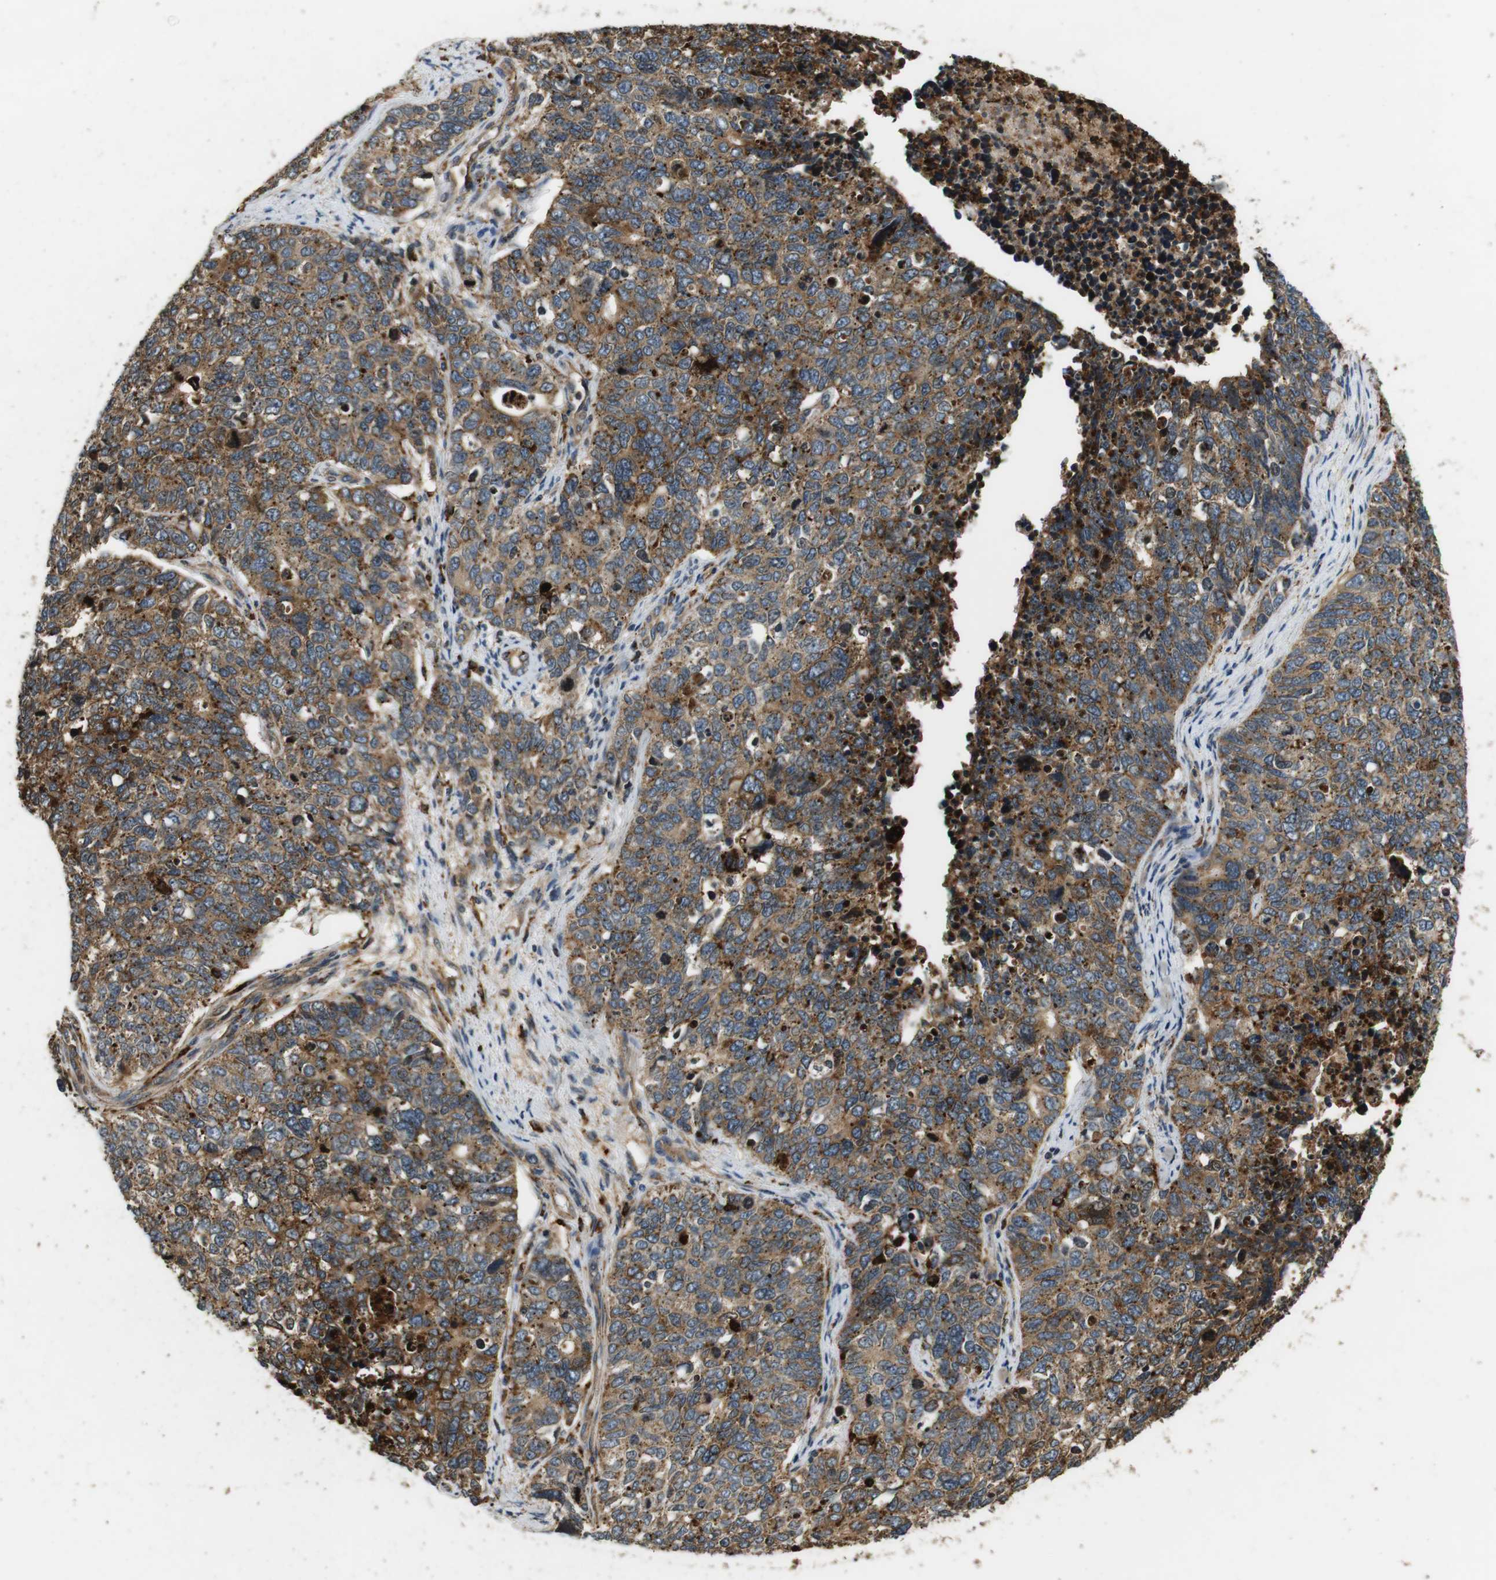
{"staining": {"intensity": "moderate", "quantity": ">75%", "location": "cytoplasmic/membranous"}, "tissue": "cervical cancer", "cell_type": "Tumor cells", "image_type": "cancer", "snomed": [{"axis": "morphology", "description": "Squamous cell carcinoma, NOS"}, {"axis": "topography", "description": "Cervix"}], "caption": "Human squamous cell carcinoma (cervical) stained with a protein marker demonstrates moderate staining in tumor cells.", "gene": "TXNRD1", "patient": {"sex": "female", "age": 63}}